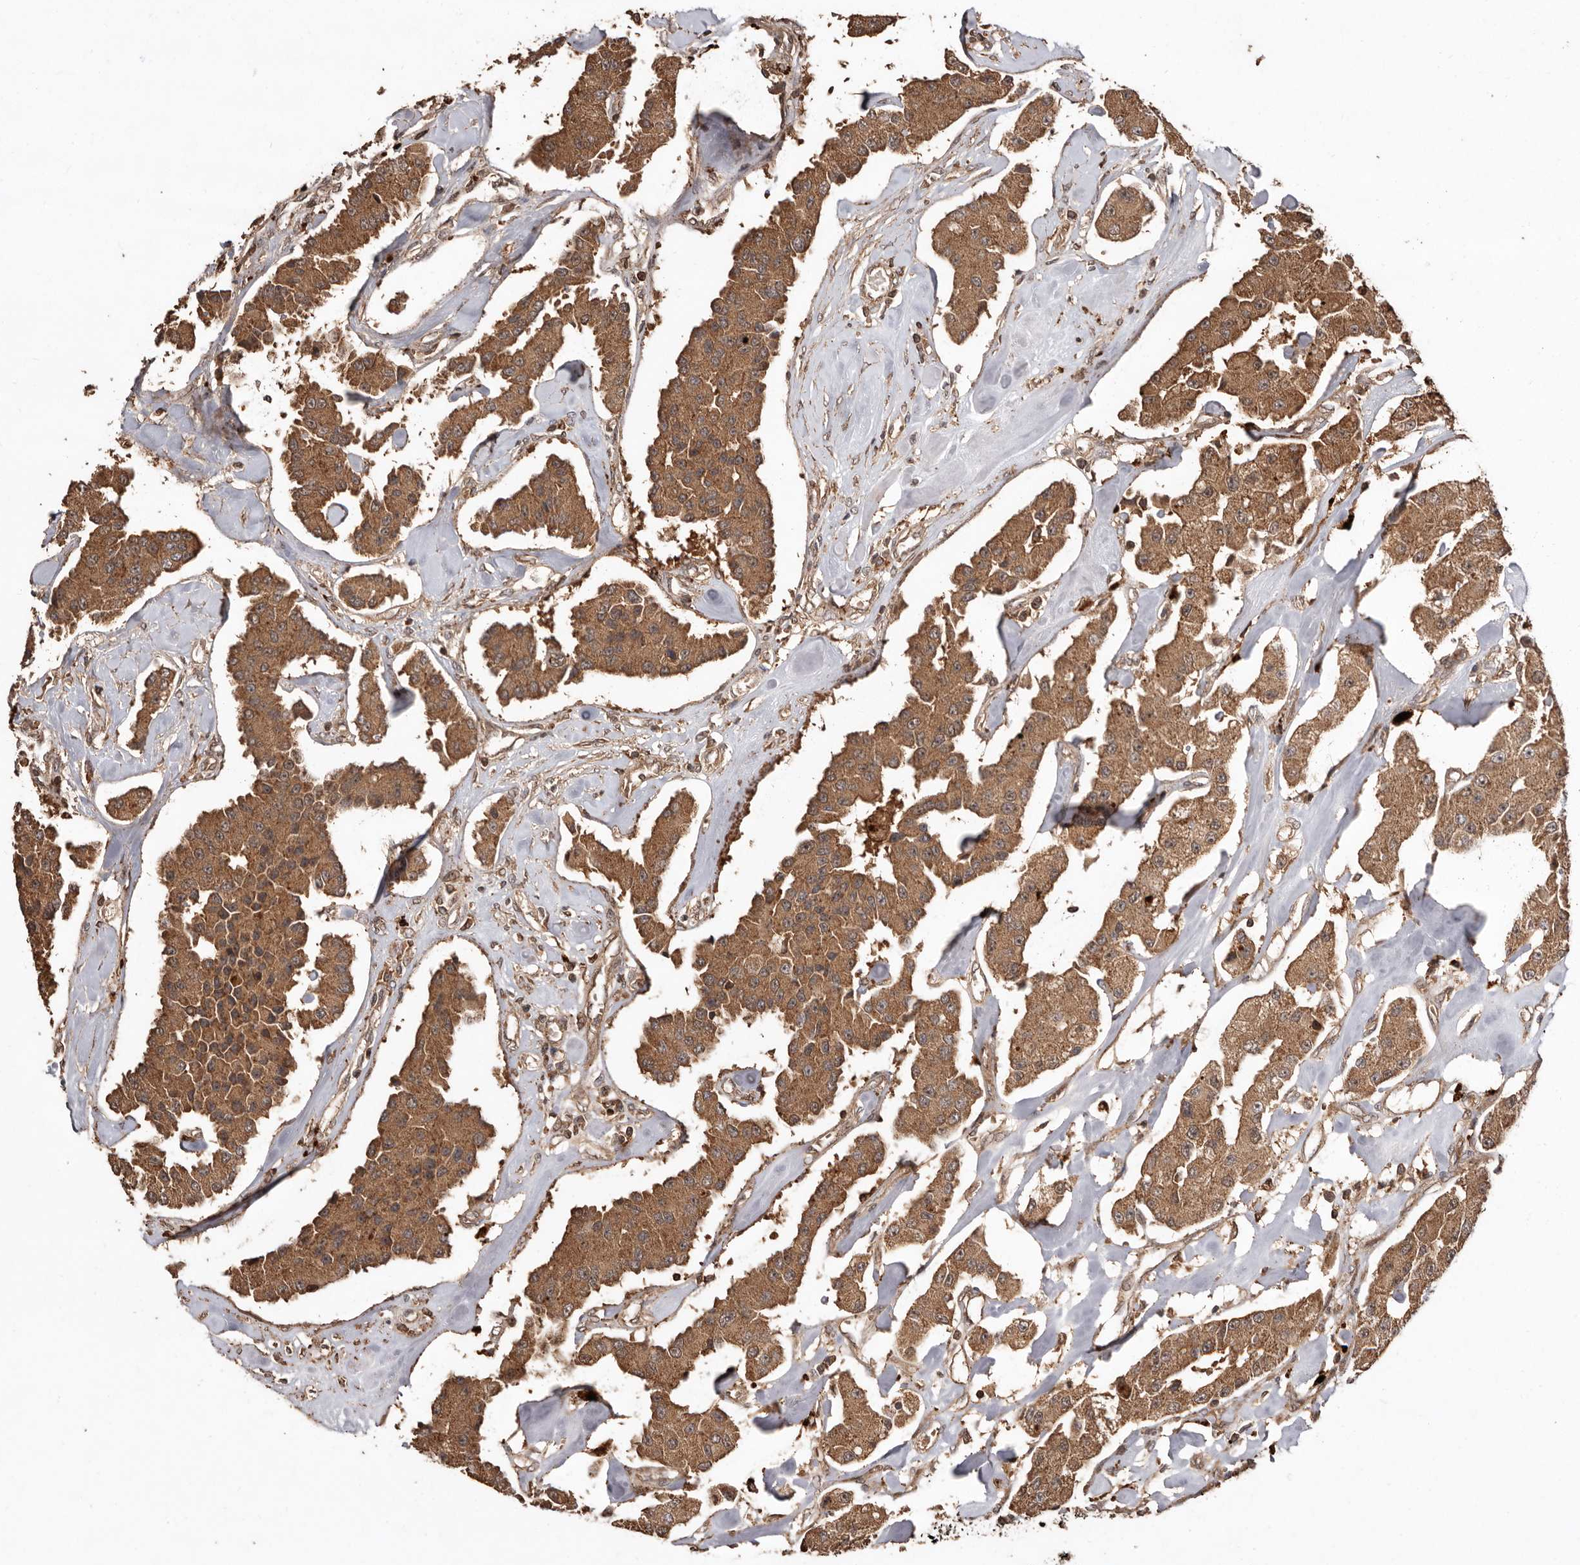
{"staining": {"intensity": "moderate", "quantity": ">75%", "location": "cytoplasmic/membranous"}, "tissue": "carcinoid", "cell_type": "Tumor cells", "image_type": "cancer", "snomed": [{"axis": "morphology", "description": "Carcinoid, malignant, NOS"}, {"axis": "topography", "description": "Pancreas"}], "caption": "Human carcinoid stained with a protein marker demonstrates moderate staining in tumor cells.", "gene": "RWDD1", "patient": {"sex": "male", "age": 41}}